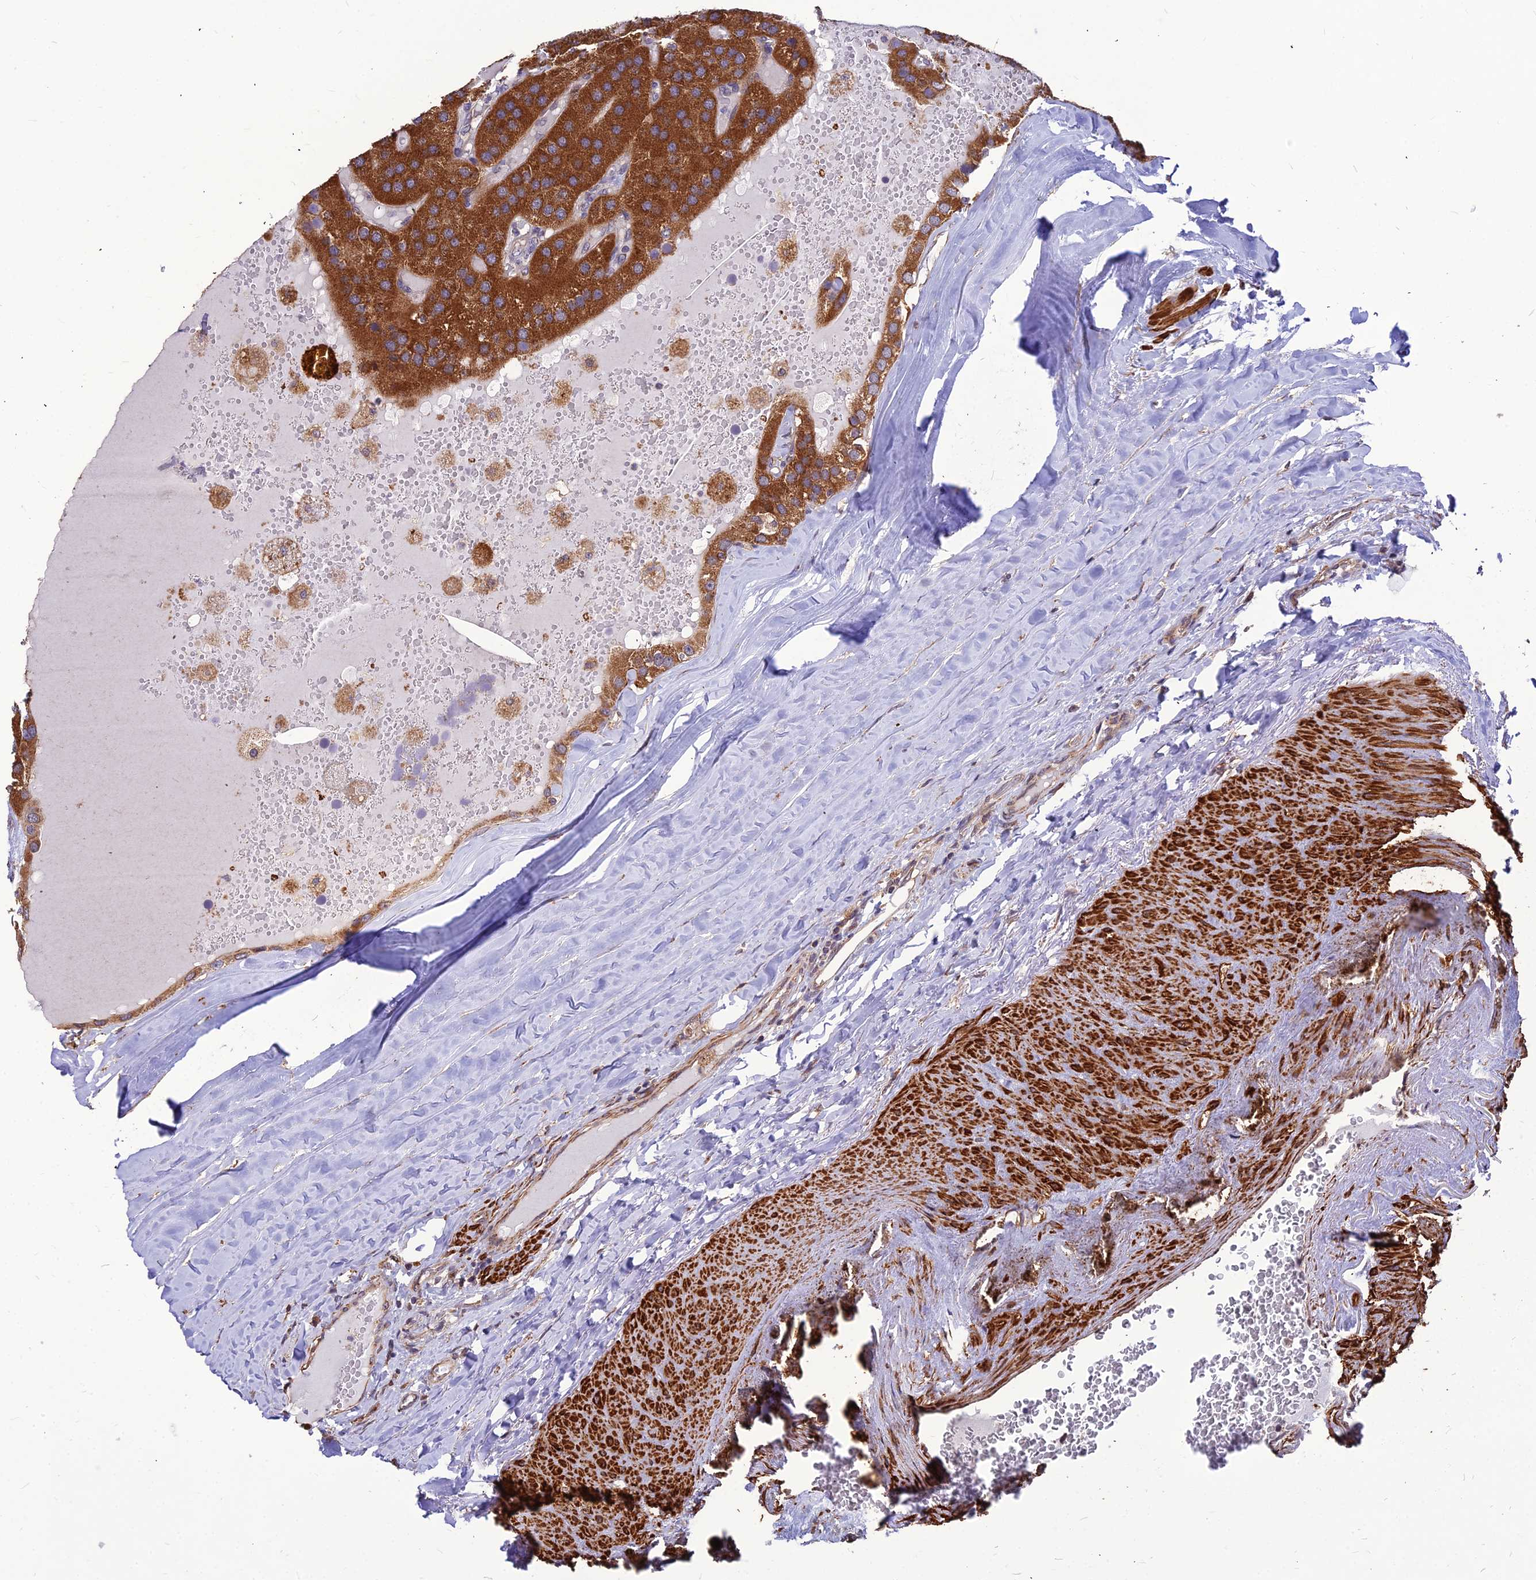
{"staining": {"intensity": "strong", "quantity": ">75%", "location": "cytoplasmic/membranous"}, "tissue": "parathyroid gland", "cell_type": "Glandular cells", "image_type": "normal", "snomed": [{"axis": "morphology", "description": "Normal tissue, NOS"}, {"axis": "morphology", "description": "Adenoma, NOS"}, {"axis": "topography", "description": "Parathyroid gland"}], "caption": "This histopathology image reveals unremarkable parathyroid gland stained with immunohistochemistry to label a protein in brown. The cytoplasmic/membranous of glandular cells show strong positivity for the protein. Nuclei are counter-stained blue.", "gene": "LEKR1", "patient": {"sex": "female", "age": 86}}